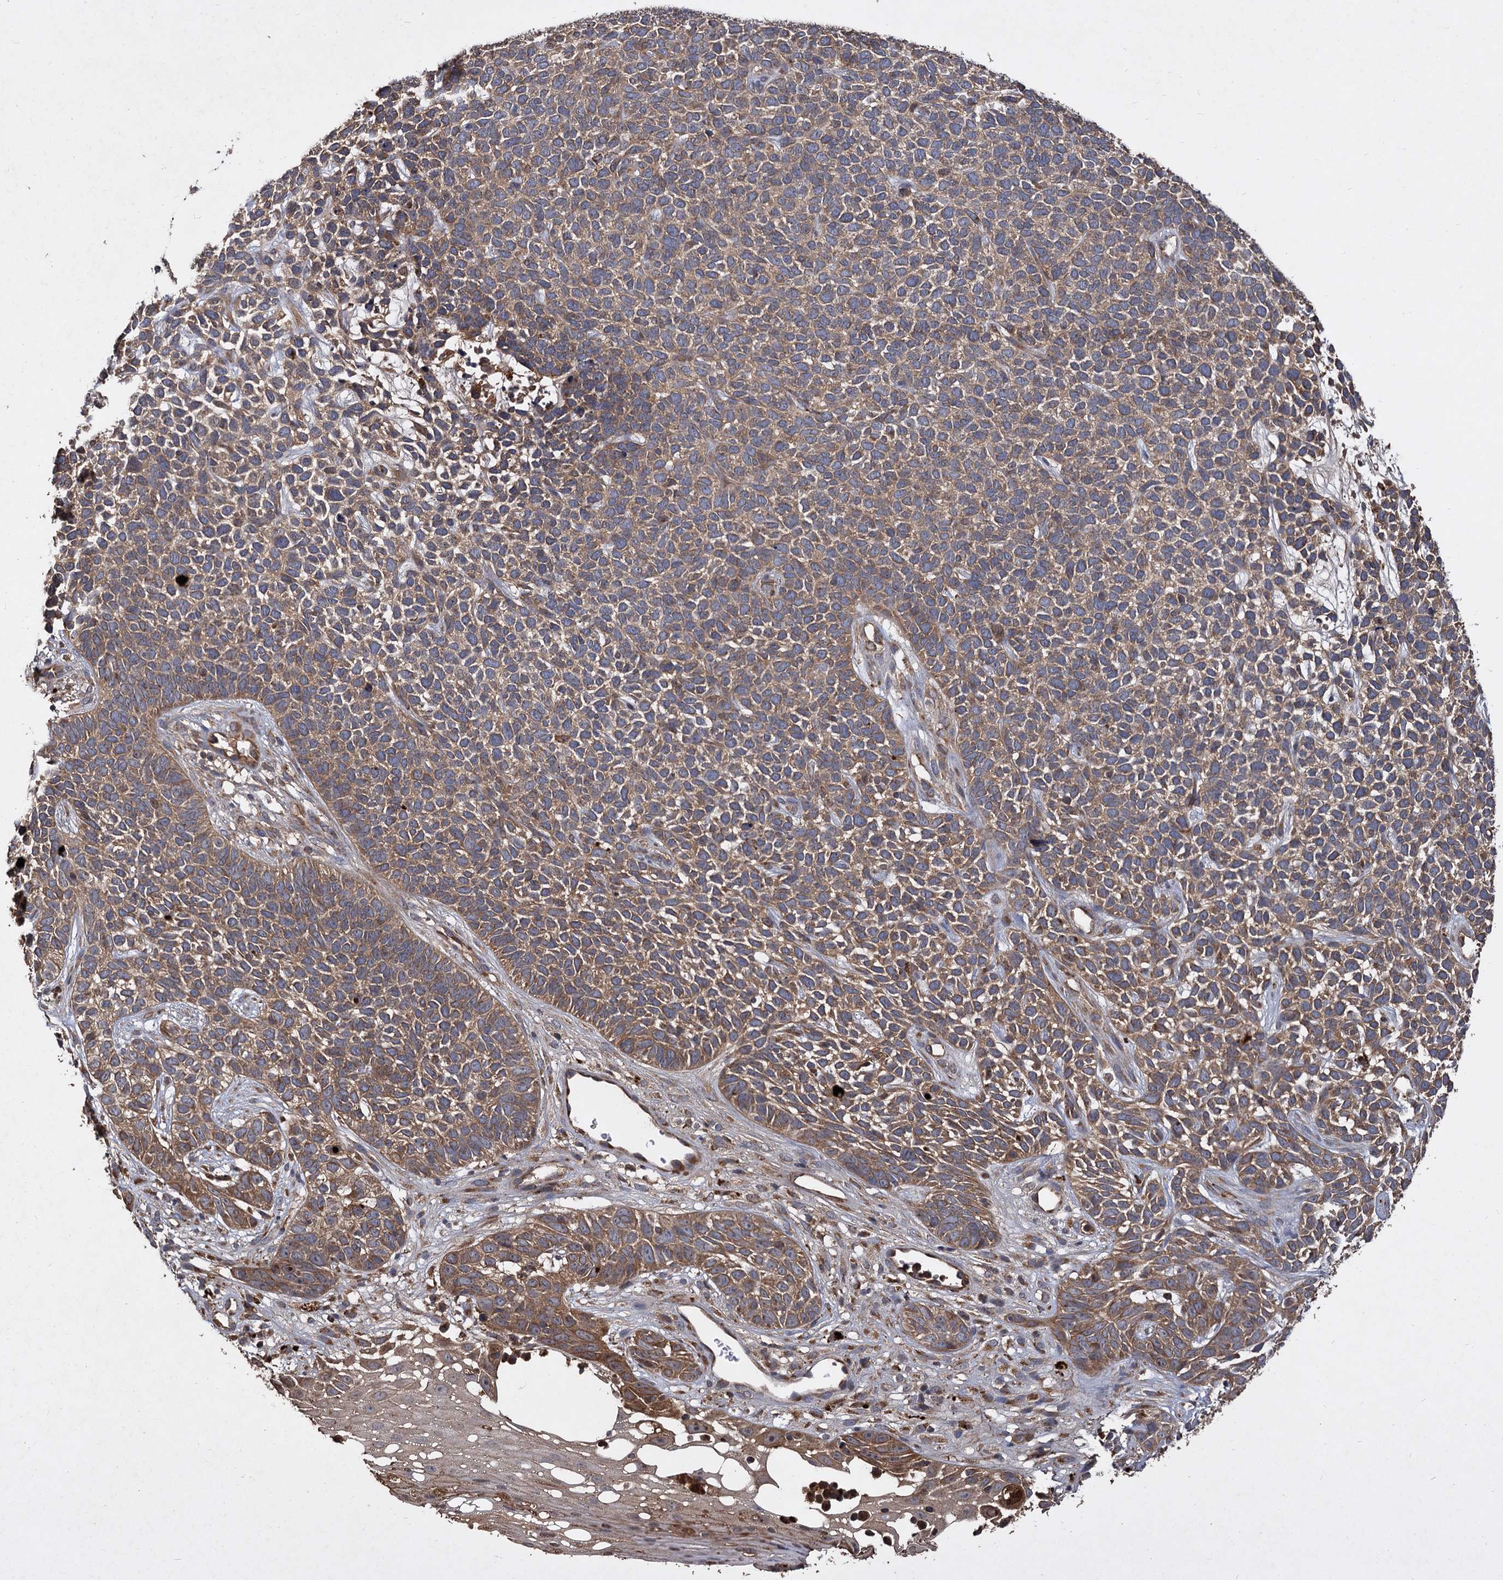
{"staining": {"intensity": "moderate", "quantity": ">75%", "location": "cytoplasmic/membranous"}, "tissue": "skin cancer", "cell_type": "Tumor cells", "image_type": "cancer", "snomed": [{"axis": "morphology", "description": "Basal cell carcinoma"}, {"axis": "topography", "description": "Skin"}], "caption": "Immunohistochemical staining of skin cancer demonstrates medium levels of moderate cytoplasmic/membranous protein positivity in about >75% of tumor cells.", "gene": "GCLC", "patient": {"sex": "female", "age": 84}}